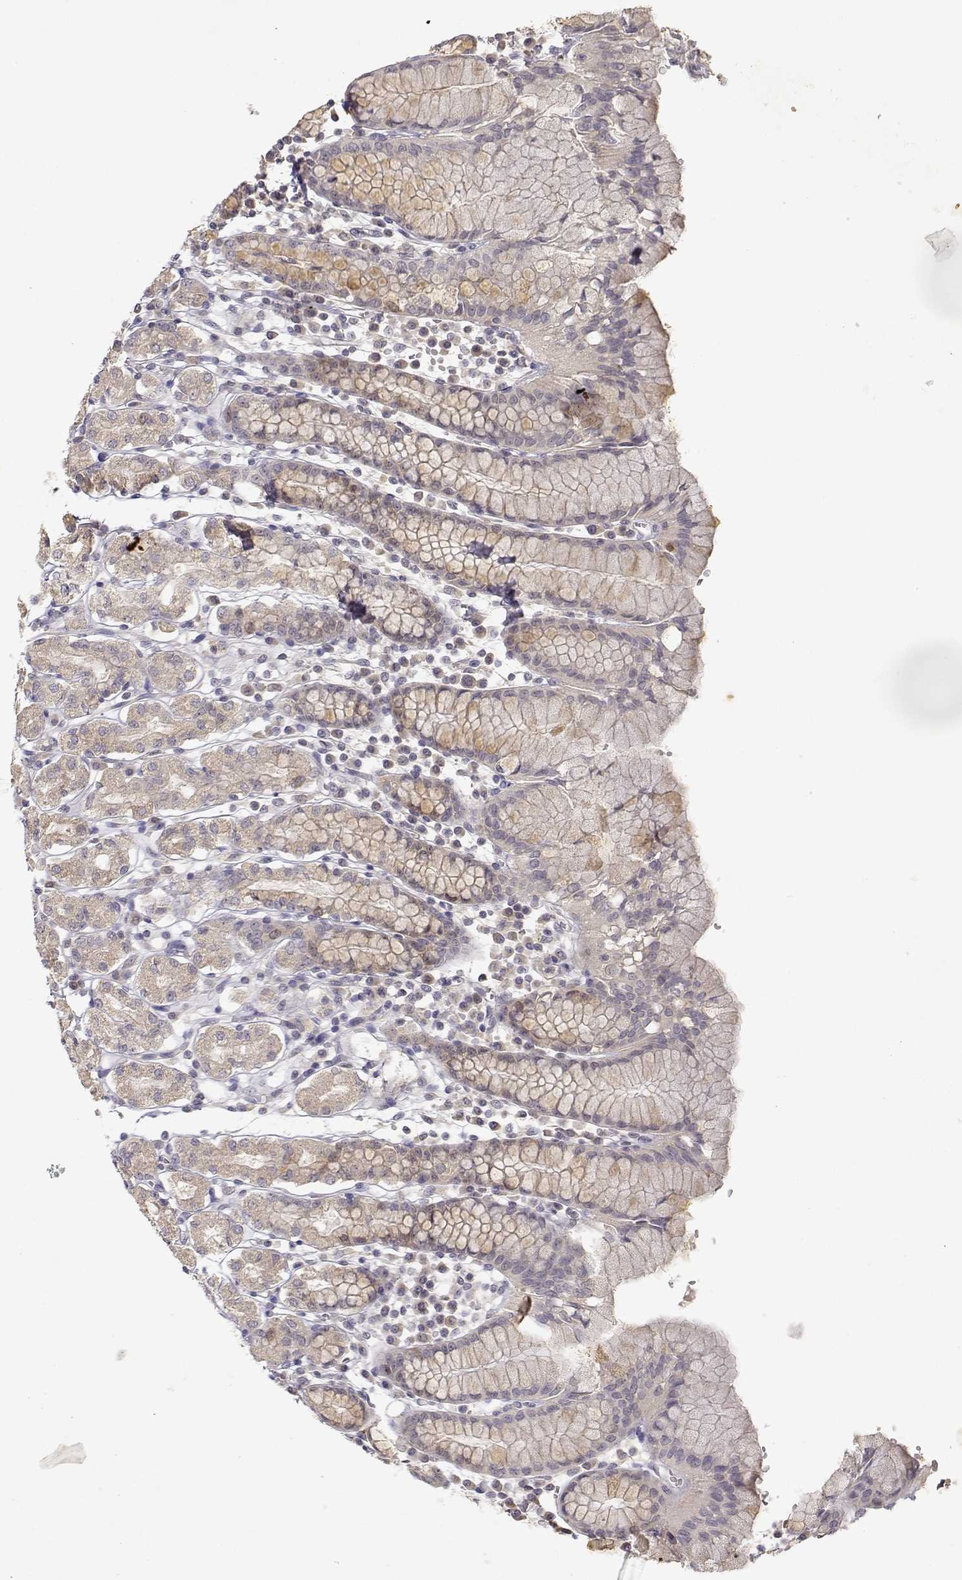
{"staining": {"intensity": "weak", "quantity": ">75%", "location": "cytoplasmic/membranous"}, "tissue": "stomach", "cell_type": "Glandular cells", "image_type": "normal", "snomed": [{"axis": "morphology", "description": "Normal tissue, NOS"}, {"axis": "topography", "description": "Stomach, upper"}, {"axis": "topography", "description": "Stomach"}], "caption": "Protein expression analysis of unremarkable human stomach reveals weak cytoplasmic/membranous staining in approximately >75% of glandular cells. (IHC, brightfield microscopy, high magnification).", "gene": "RAD51", "patient": {"sex": "male", "age": 62}}